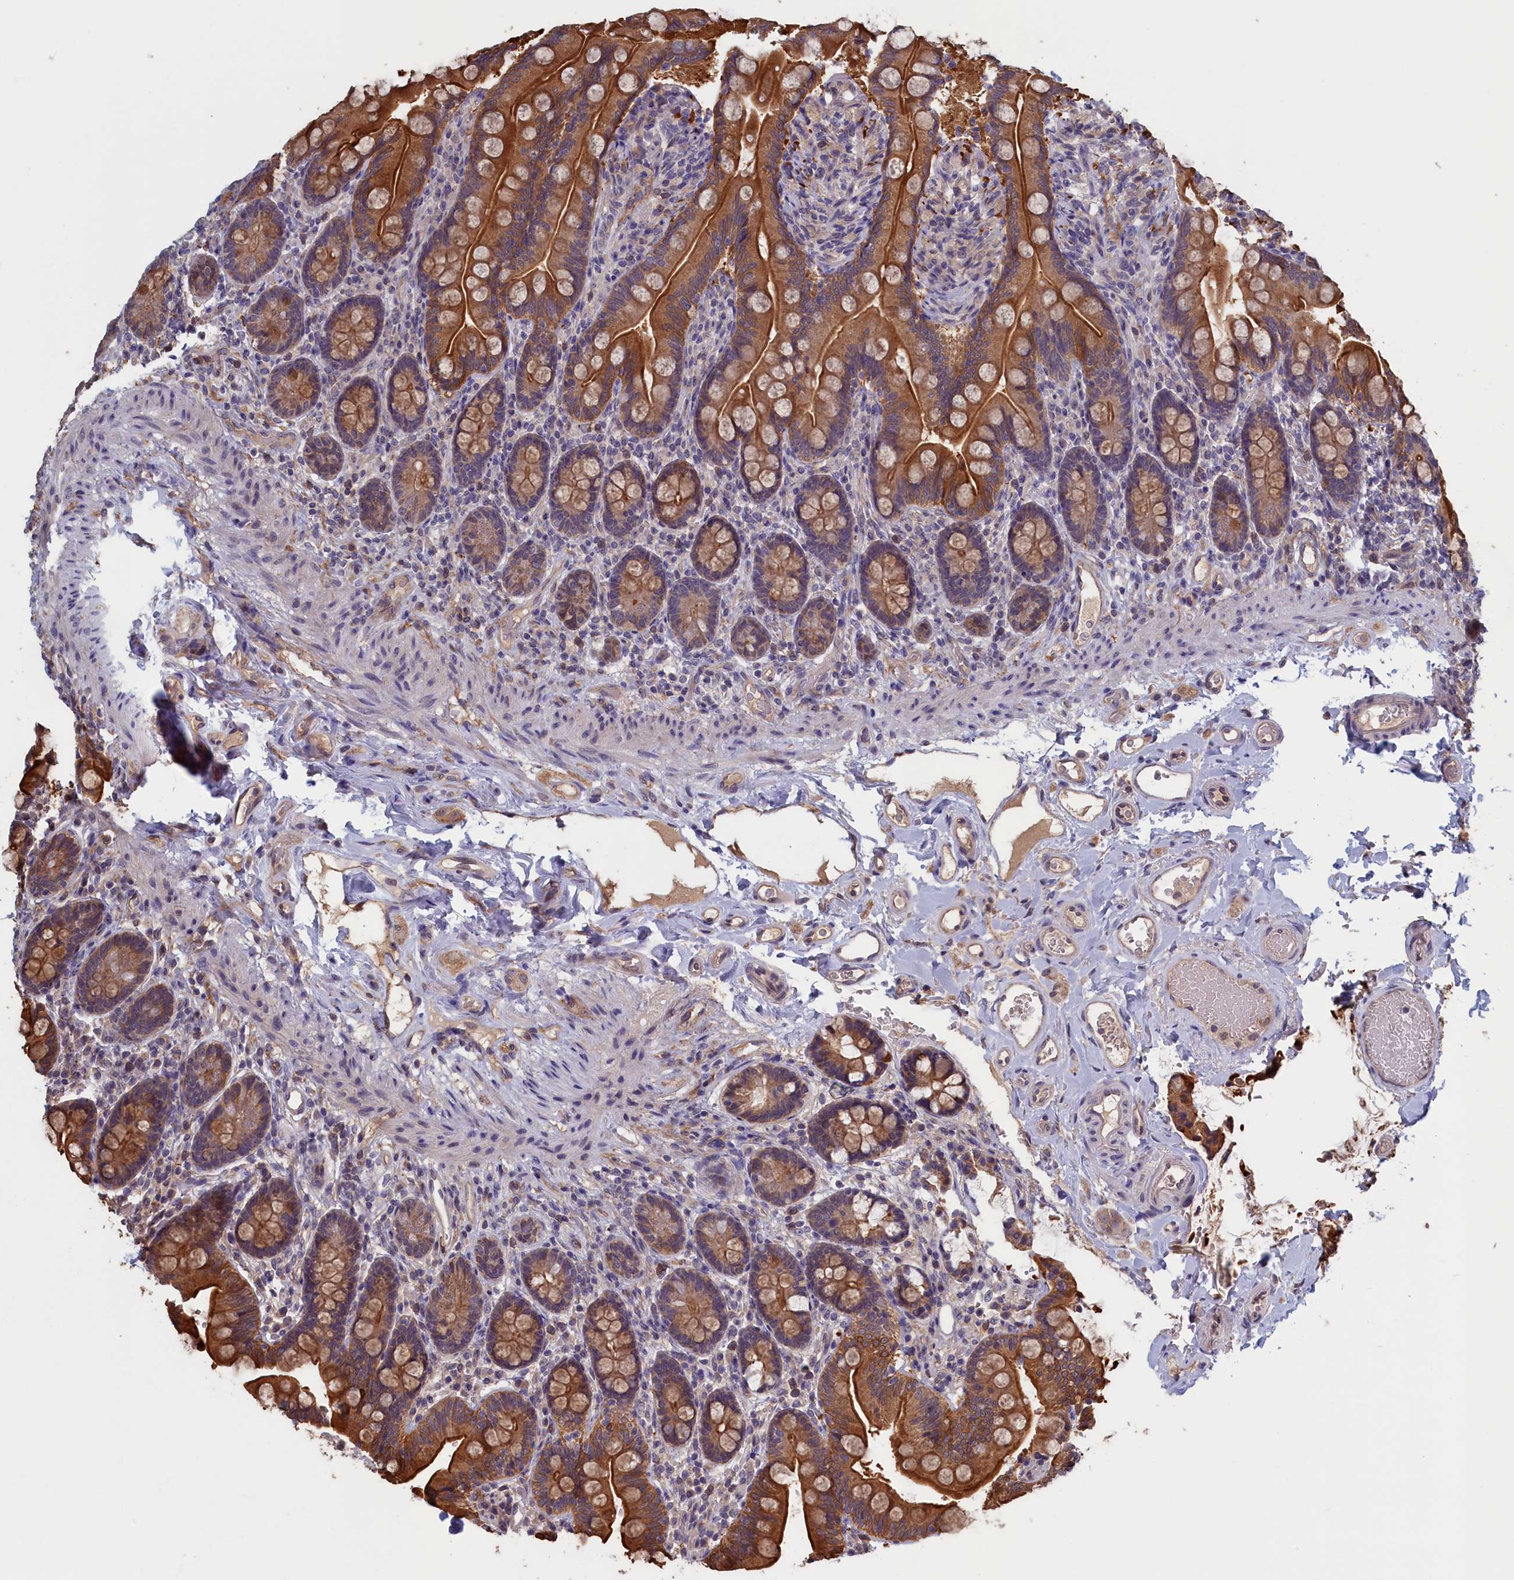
{"staining": {"intensity": "strong", "quantity": ">75%", "location": "cytoplasmic/membranous"}, "tissue": "small intestine", "cell_type": "Glandular cells", "image_type": "normal", "snomed": [{"axis": "morphology", "description": "Normal tissue, NOS"}, {"axis": "topography", "description": "Small intestine"}], "caption": "Human small intestine stained for a protein (brown) displays strong cytoplasmic/membranous positive staining in approximately >75% of glandular cells.", "gene": "PLP2", "patient": {"sex": "female", "age": 64}}